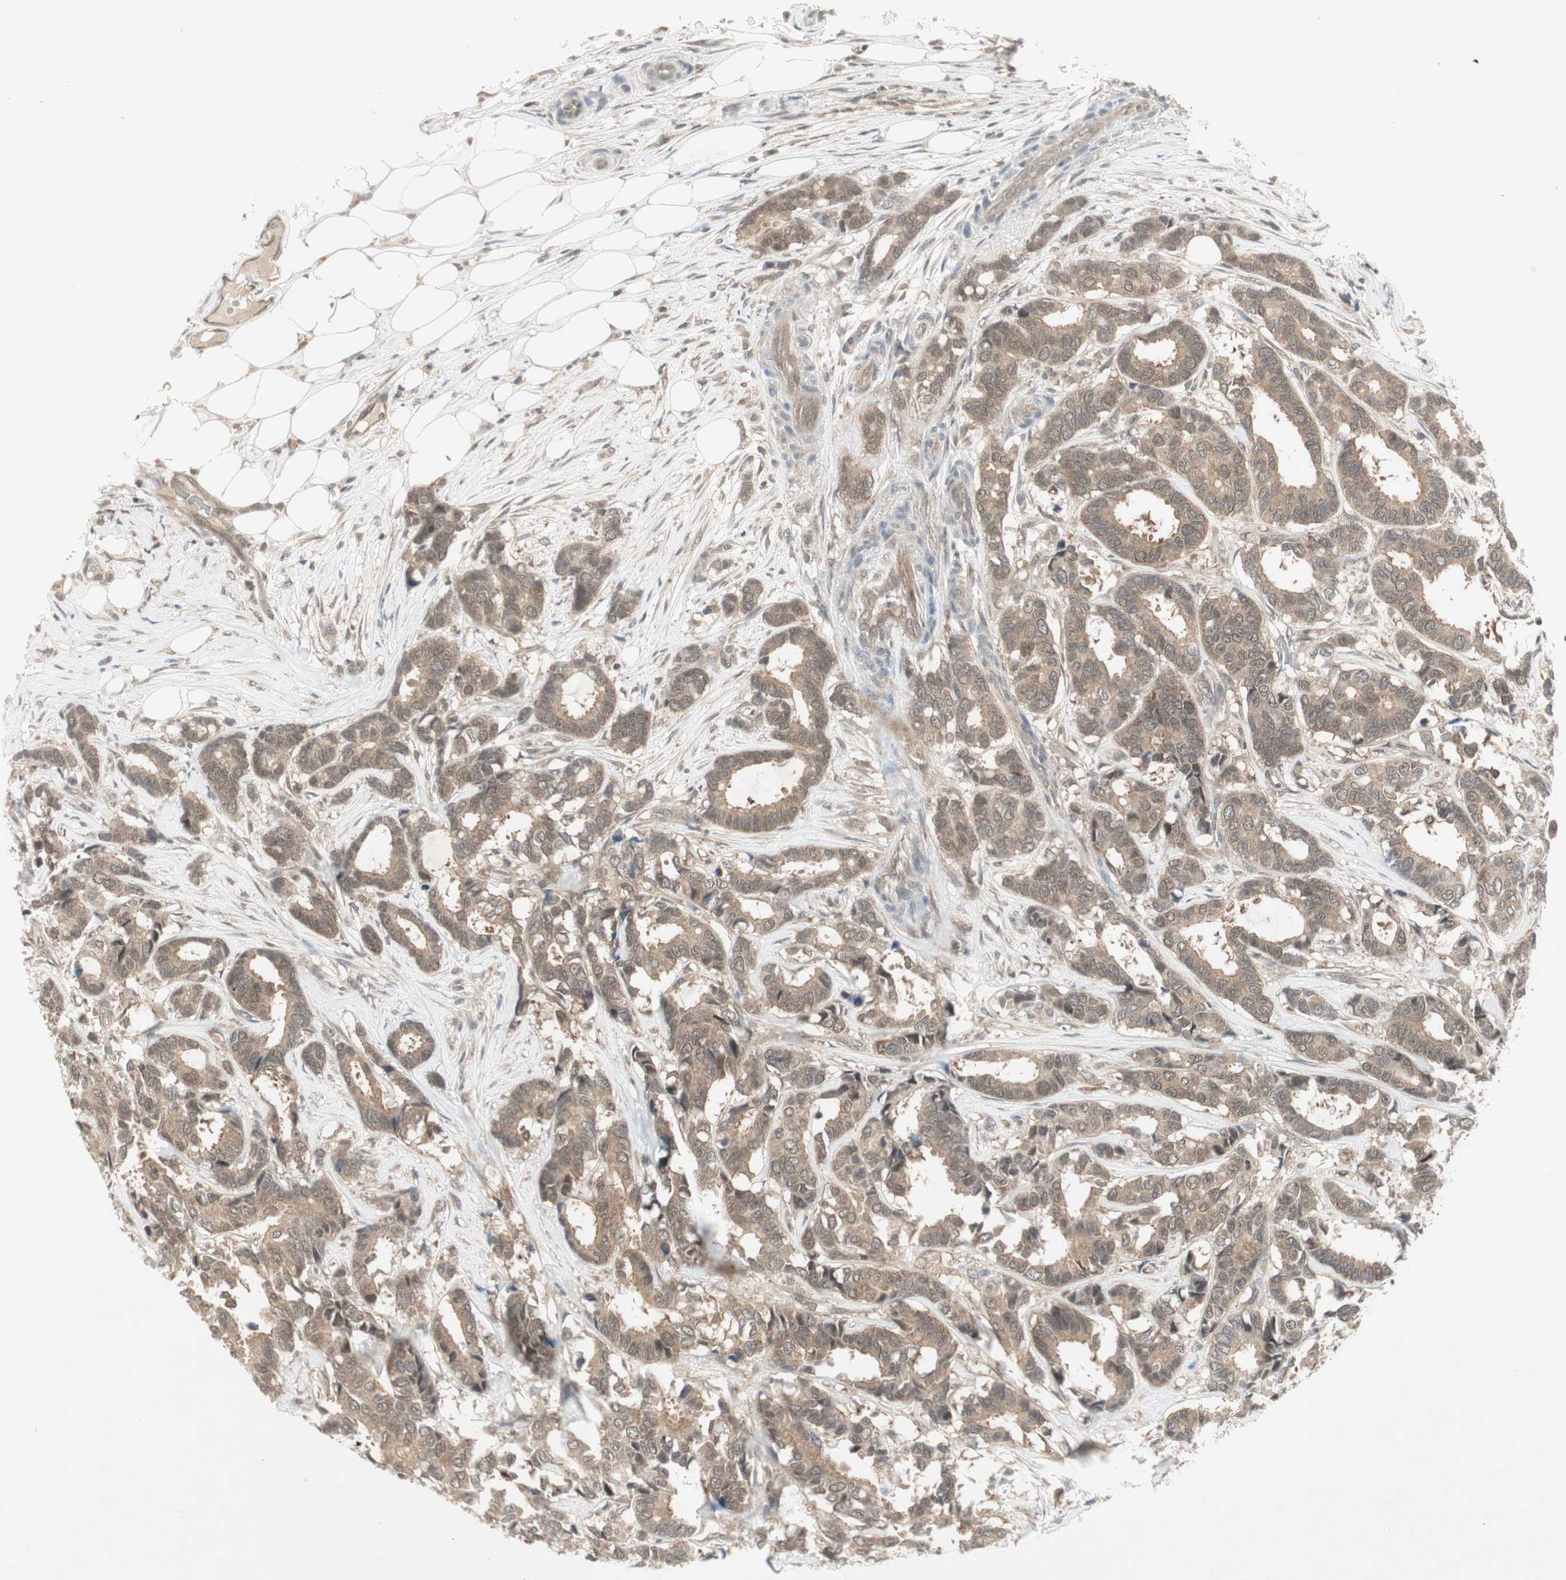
{"staining": {"intensity": "weak", "quantity": ">75%", "location": "cytoplasmic/membranous"}, "tissue": "breast cancer", "cell_type": "Tumor cells", "image_type": "cancer", "snomed": [{"axis": "morphology", "description": "Duct carcinoma"}, {"axis": "topography", "description": "Breast"}], "caption": "The histopathology image exhibits immunohistochemical staining of breast cancer. There is weak cytoplasmic/membranous expression is seen in approximately >75% of tumor cells. The protein is shown in brown color, while the nuclei are stained blue.", "gene": "PTPA", "patient": {"sex": "female", "age": 87}}